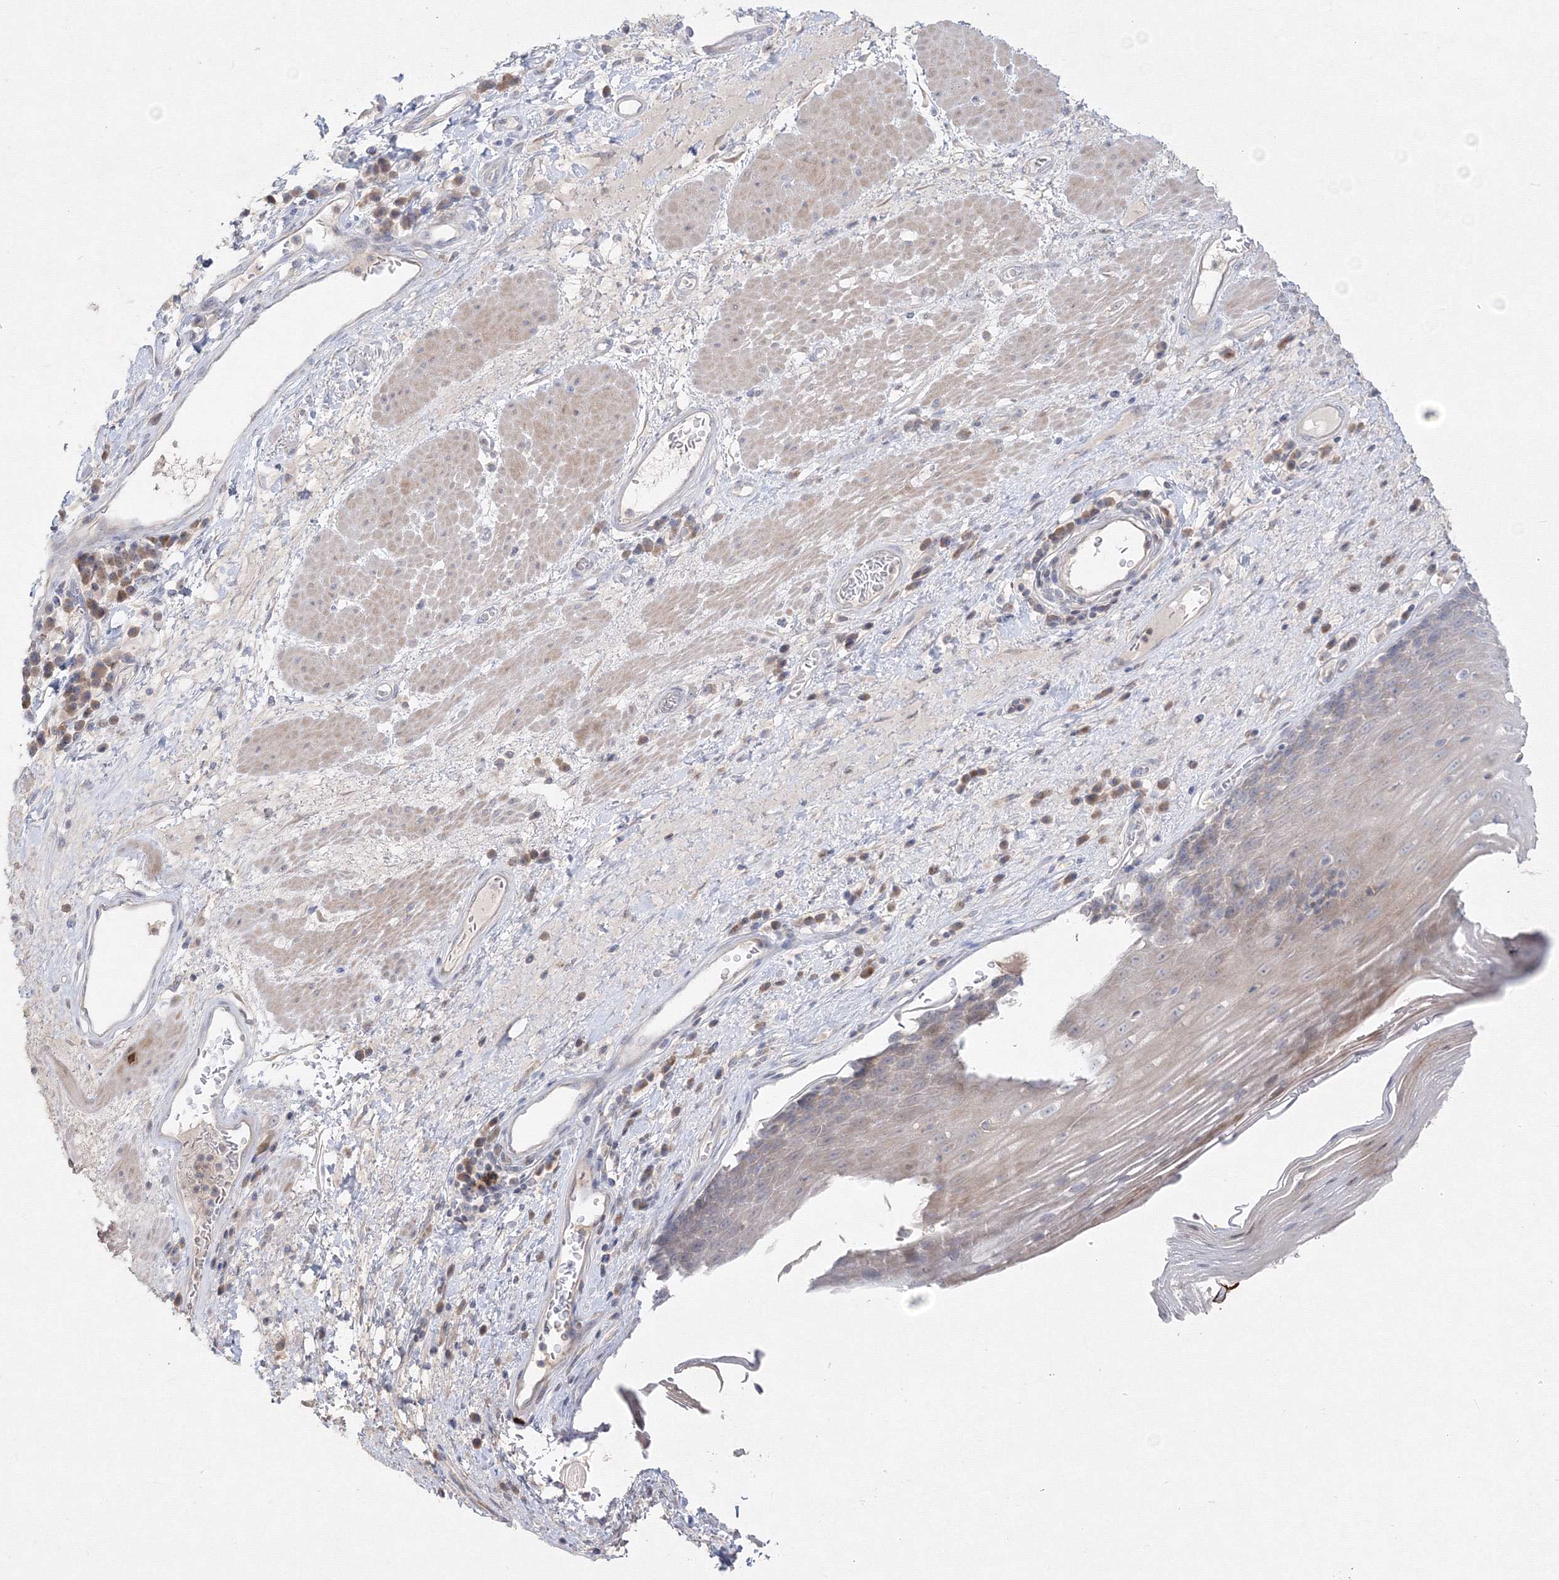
{"staining": {"intensity": "weak", "quantity": "25%-75%", "location": "cytoplasmic/membranous"}, "tissue": "esophagus", "cell_type": "Squamous epithelial cells", "image_type": "normal", "snomed": [{"axis": "morphology", "description": "Normal tissue, NOS"}, {"axis": "topography", "description": "Esophagus"}], "caption": "Protein expression analysis of unremarkable esophagus reveals weak cytoplasmic/membranous positivity in approximately 25%-75% of squamous epithelial cells.", "gene": "FBXL8", "patient": {"sex": "male", "age": 62}}